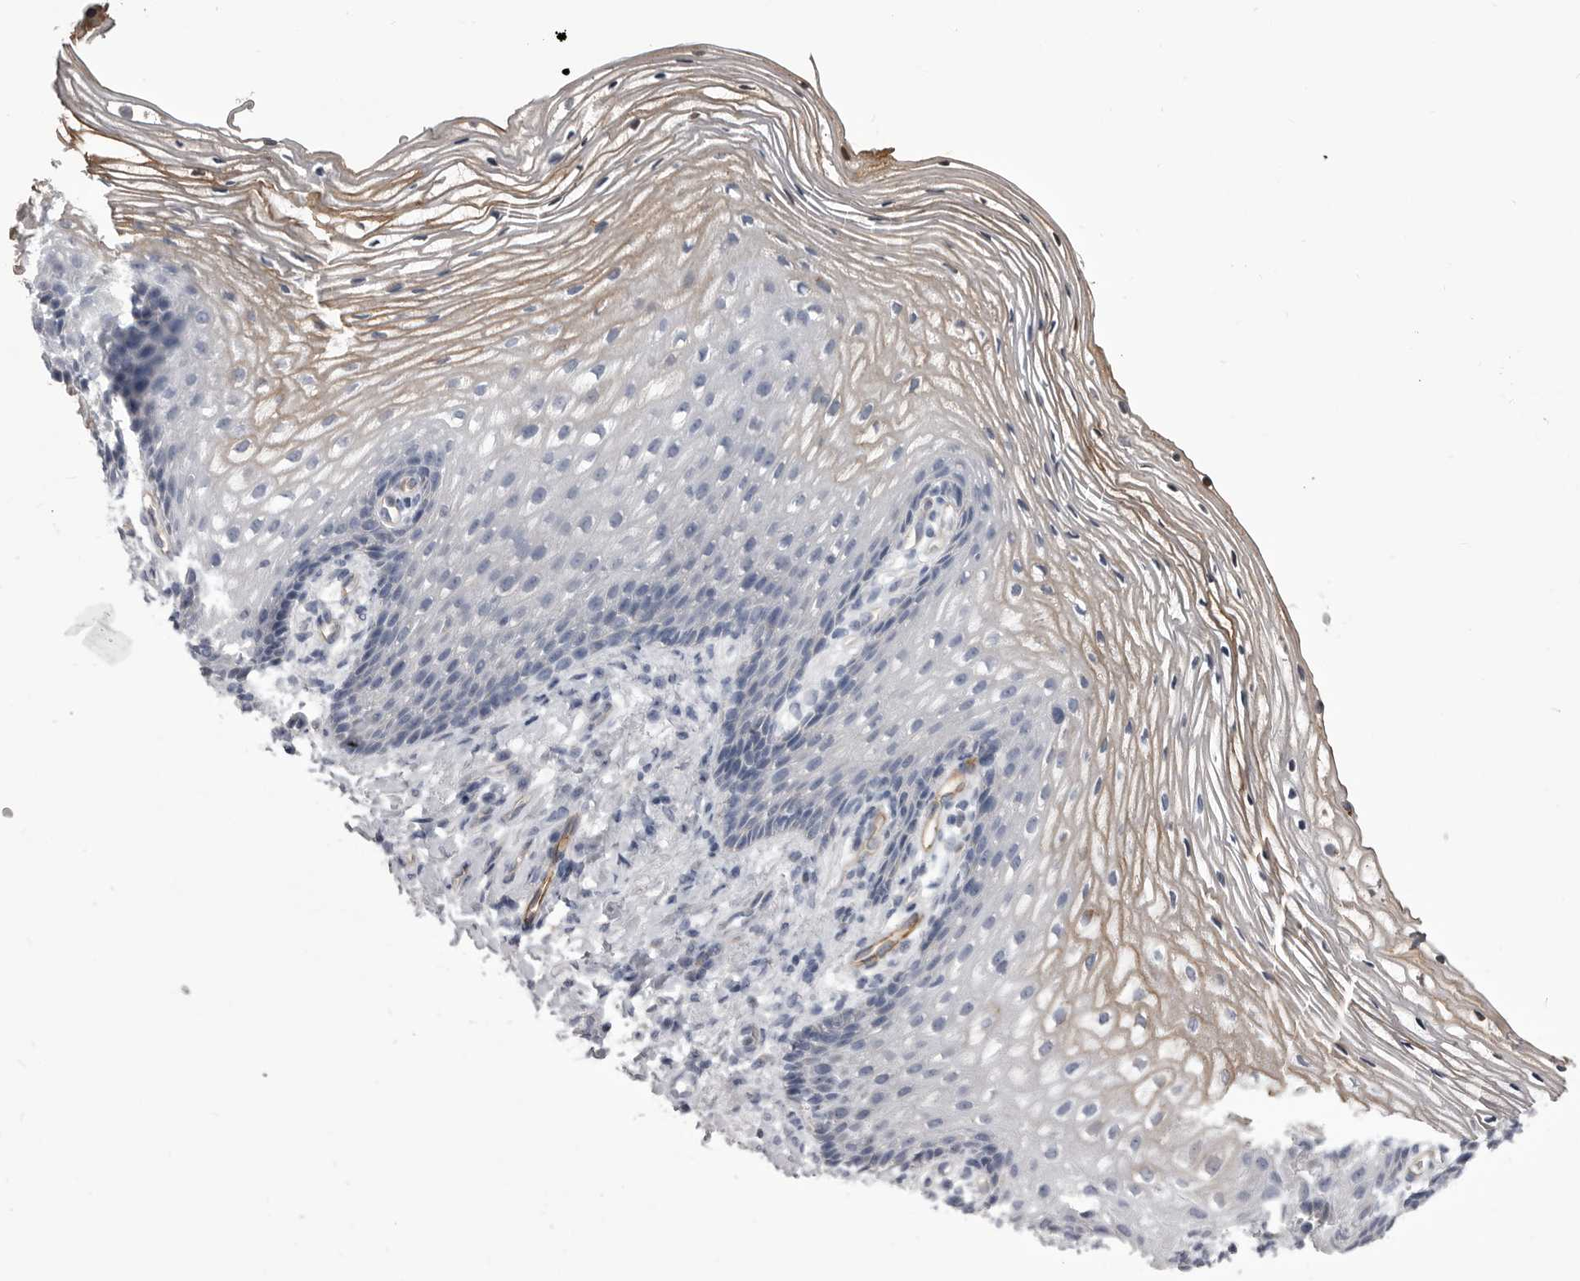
{"staining": {"intensity": "negative", "quantity": "none", "location": "none"}, "tissue": "vagina", "cell_type": "Squamous epithelial cells", "image_type": "normal", "snomed": [{"axis": "morphology", "description": "Normal tissue, NOS"}, {"axis": "topography", "description": "Vagina"}], "caption": "Protein analysis of unremarkable vagina exhibits no significant positivity in squamous epithelial cells. (DAB IHC with hematoxylin counter stain).", "gene": "OPLAH", "patient": {"sex": "female", "age": 60}}